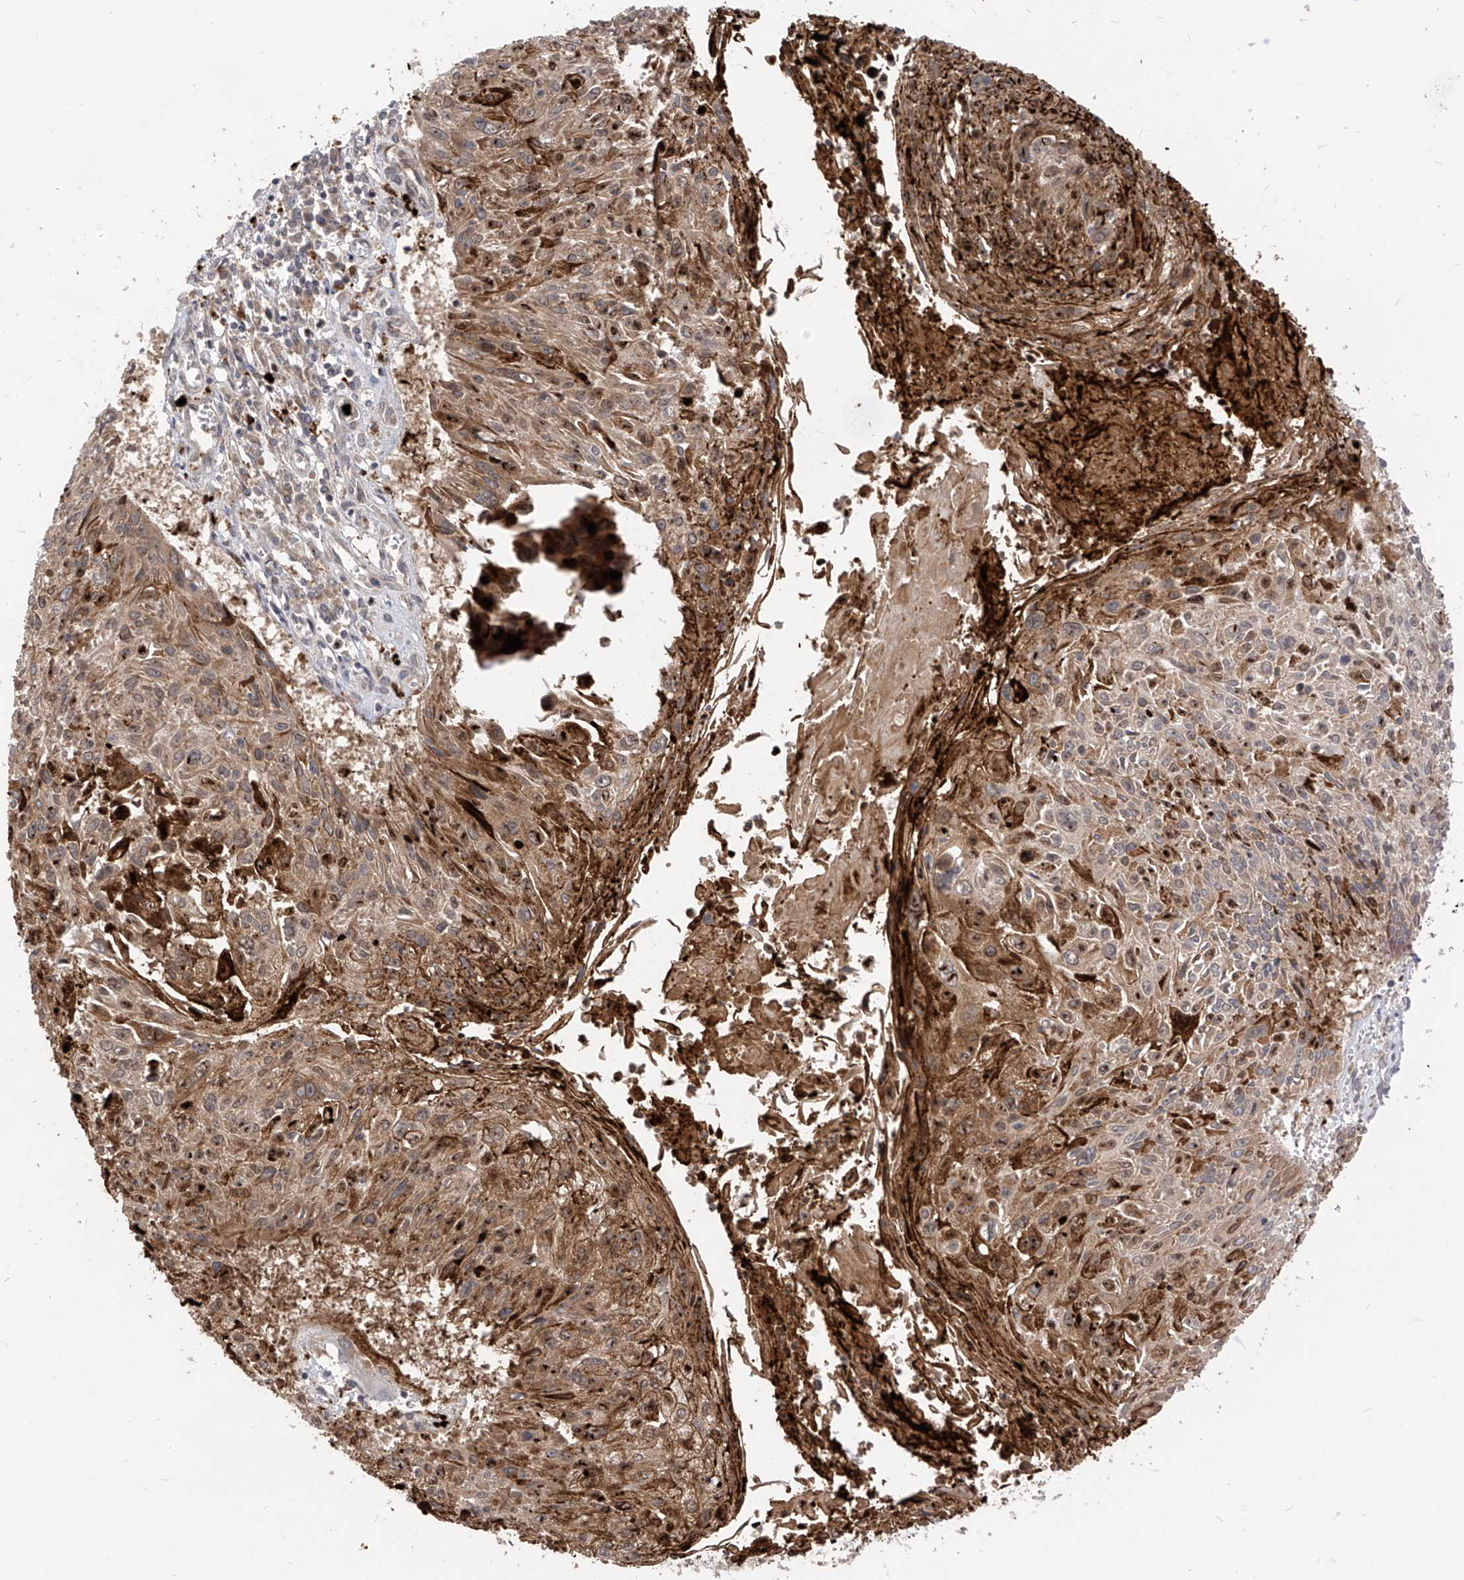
{"staining": {"intensity": "moderate", "quantity": "25%-75%", "location": "cytoplasmic/membranous"}, "tissue": "cervical cancer", "cell_type": "Tumor cells", "image_type": "cancer", "snomed": [{"axis": "morphology", "description": "Squamous cell carcinoma, NOS"}, {"axis": "topography", "description": "Cervix"}], "caption": "Protein staining by IHC demonstrates moderate cytoplasmic/membranous positivity in about 25%-75% of tumor cells in squamous cell carcinoma (cervical).", "gene": "CNKSR1", "patient": {"sex": "female", "age": 51}}